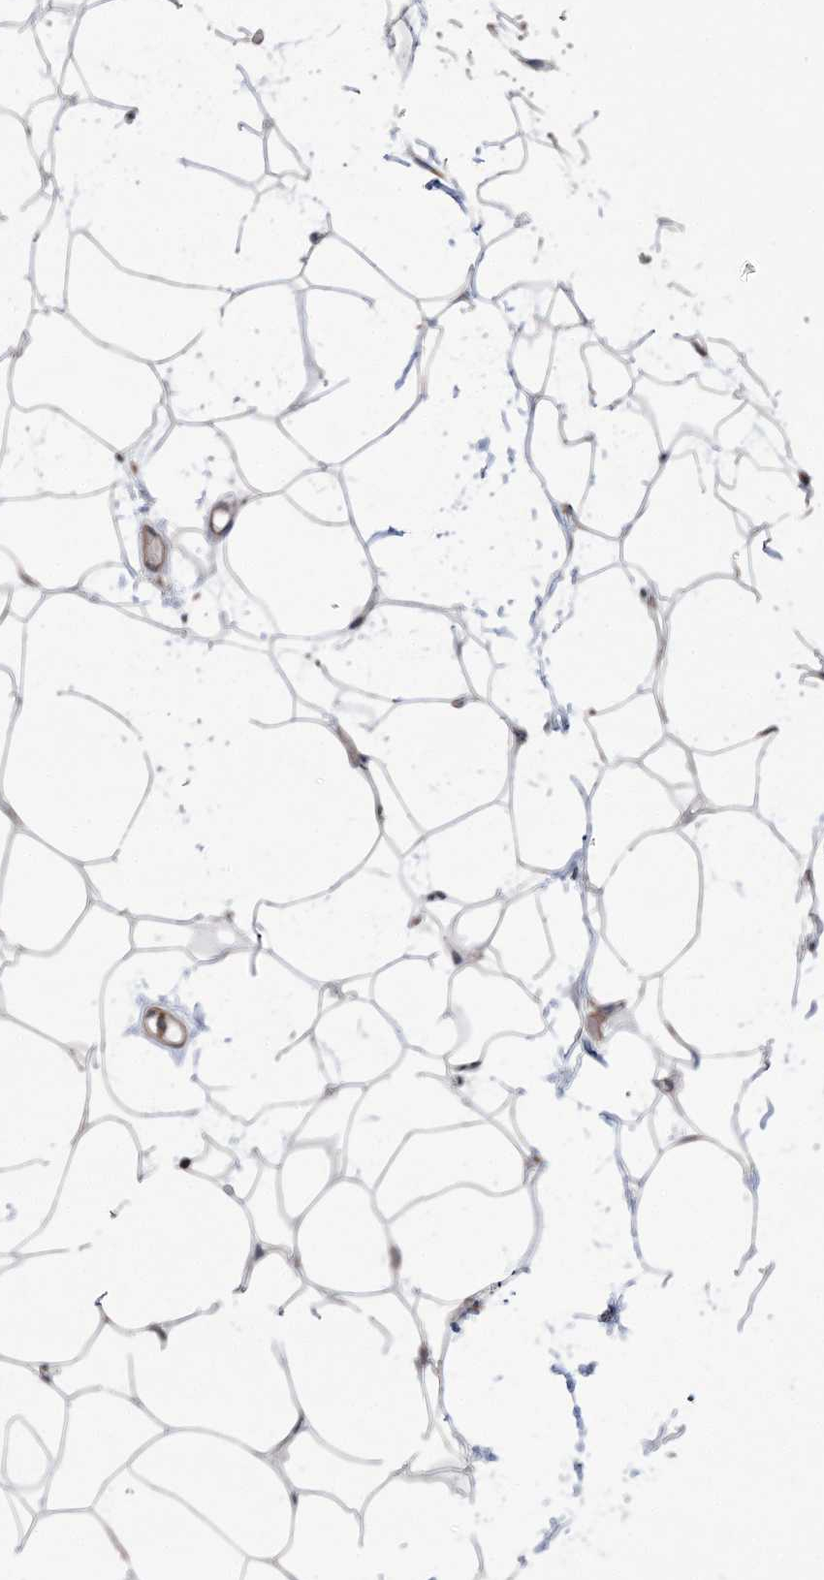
{"staining": {"intensity": "weak", "quantity": ">75%", "location": "cytoplasmic/membranous,nuclear"}, "tissue": "adipose tissue", "cell_type": "Adipocytes", "image_type": "normal", "snomed": [{"axis": "morphology", "description": "Normal tissue, NOS"}, {"axis": "topography", "description": "Breast"}], "caption": "Immunohistochemical staining of unremarkable human adipose tissue exhibits >75% levels of weak cytoplasmic/membranous,nuclear protein staining in about >75% of adipocytes.", "gene": "VPS37B", "patient": {"sex": "female", "age": 23}}